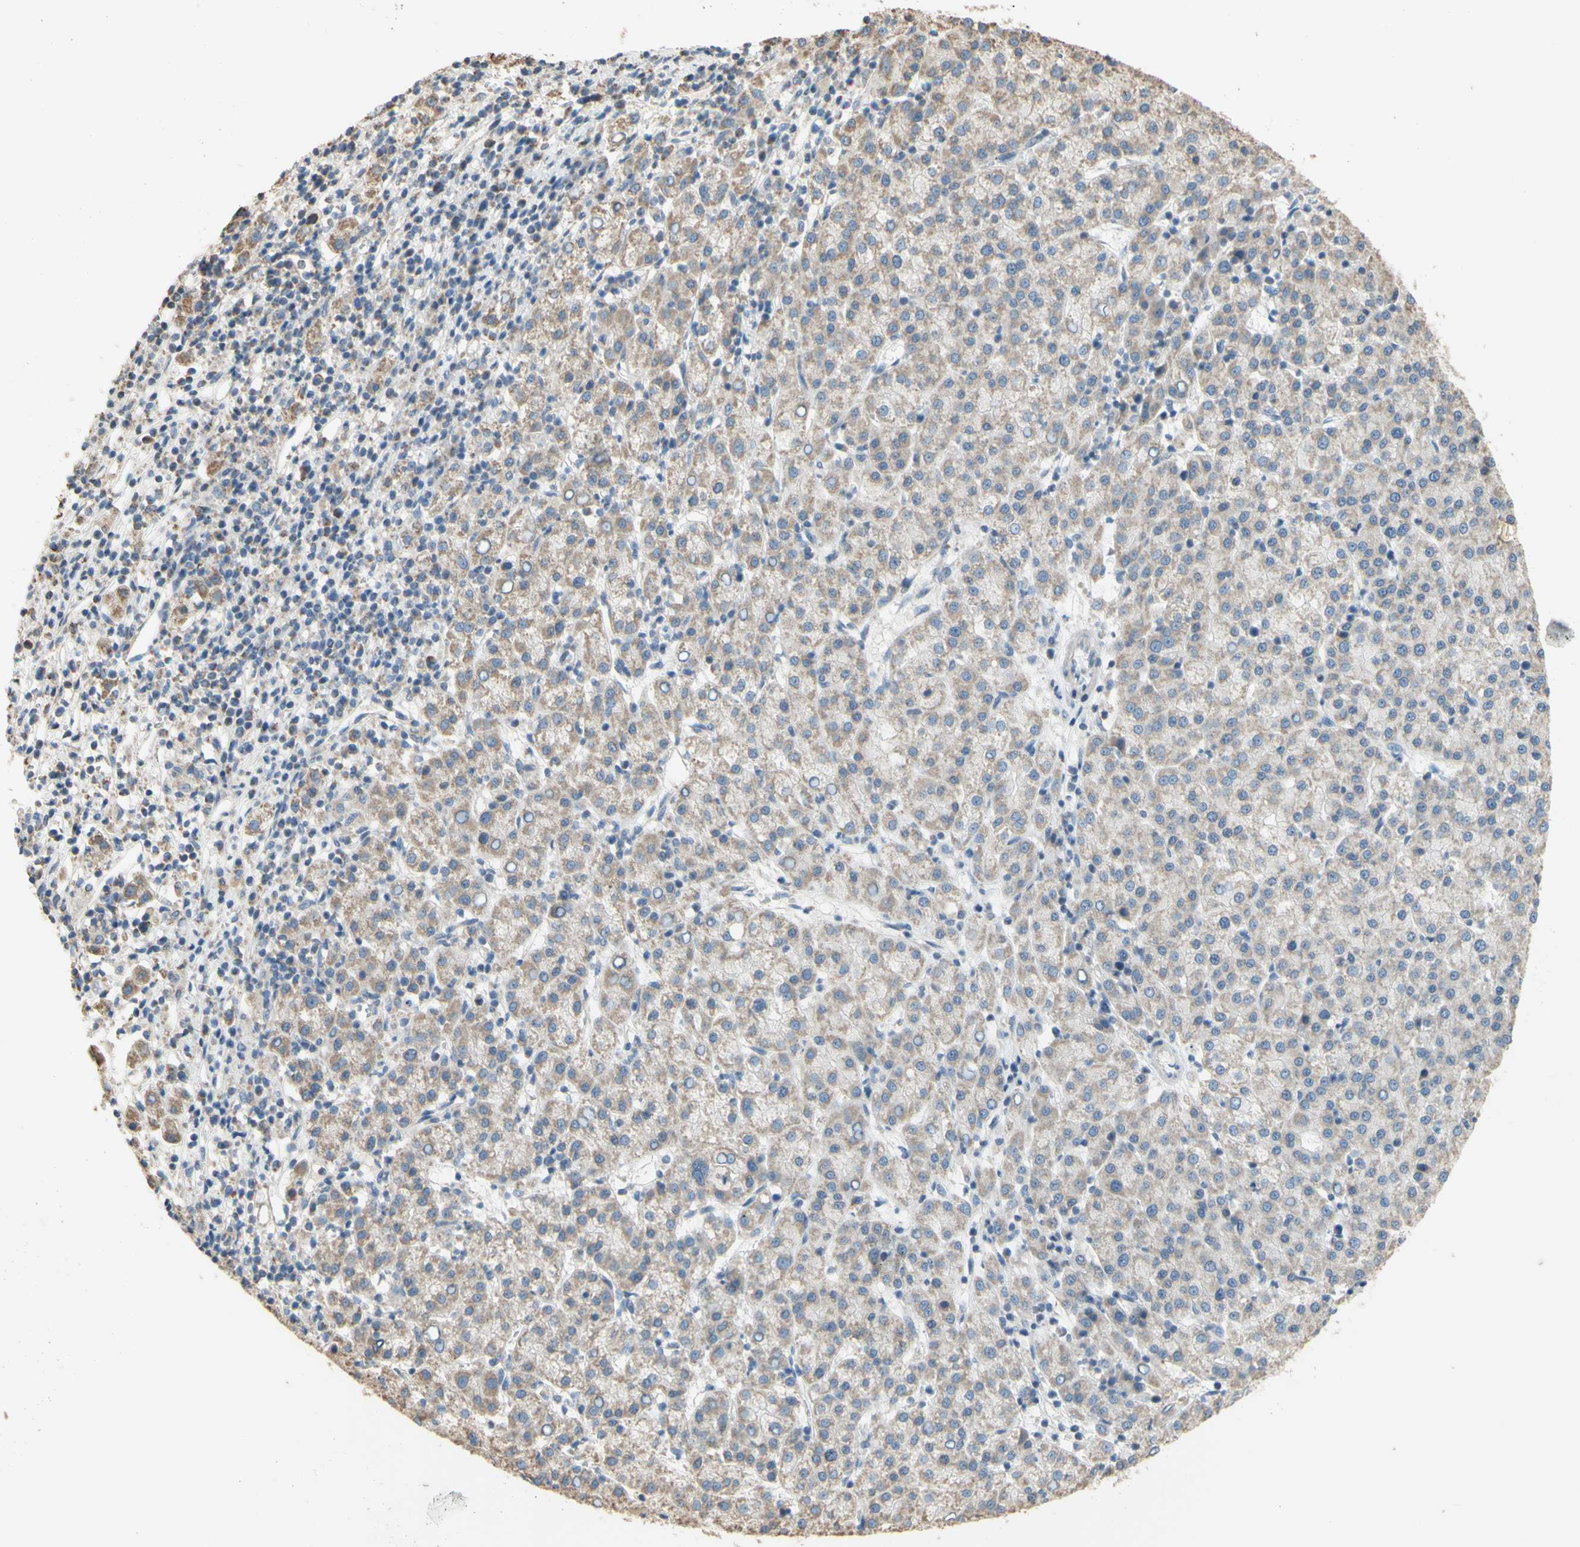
{"staining": {"intensity": "weak", "quantity": "<25%", "location": "cytoplasmic/membranous"}, "tissue": "liver cancer", "cell_type": "Tumor cells", "image_type": "cancer", "snomed": [{"axis": "morphology", "description": "Carcinoma, Hepatocellular, NOS"}, {"axis": "topography", "description": "Liver"}], "caption": "Tumor cells show no significant staining in liver cancer (hepatocellular carcinoma).", "gene": "PTGIS", "patient": {"sex": "female", "age": 58}}